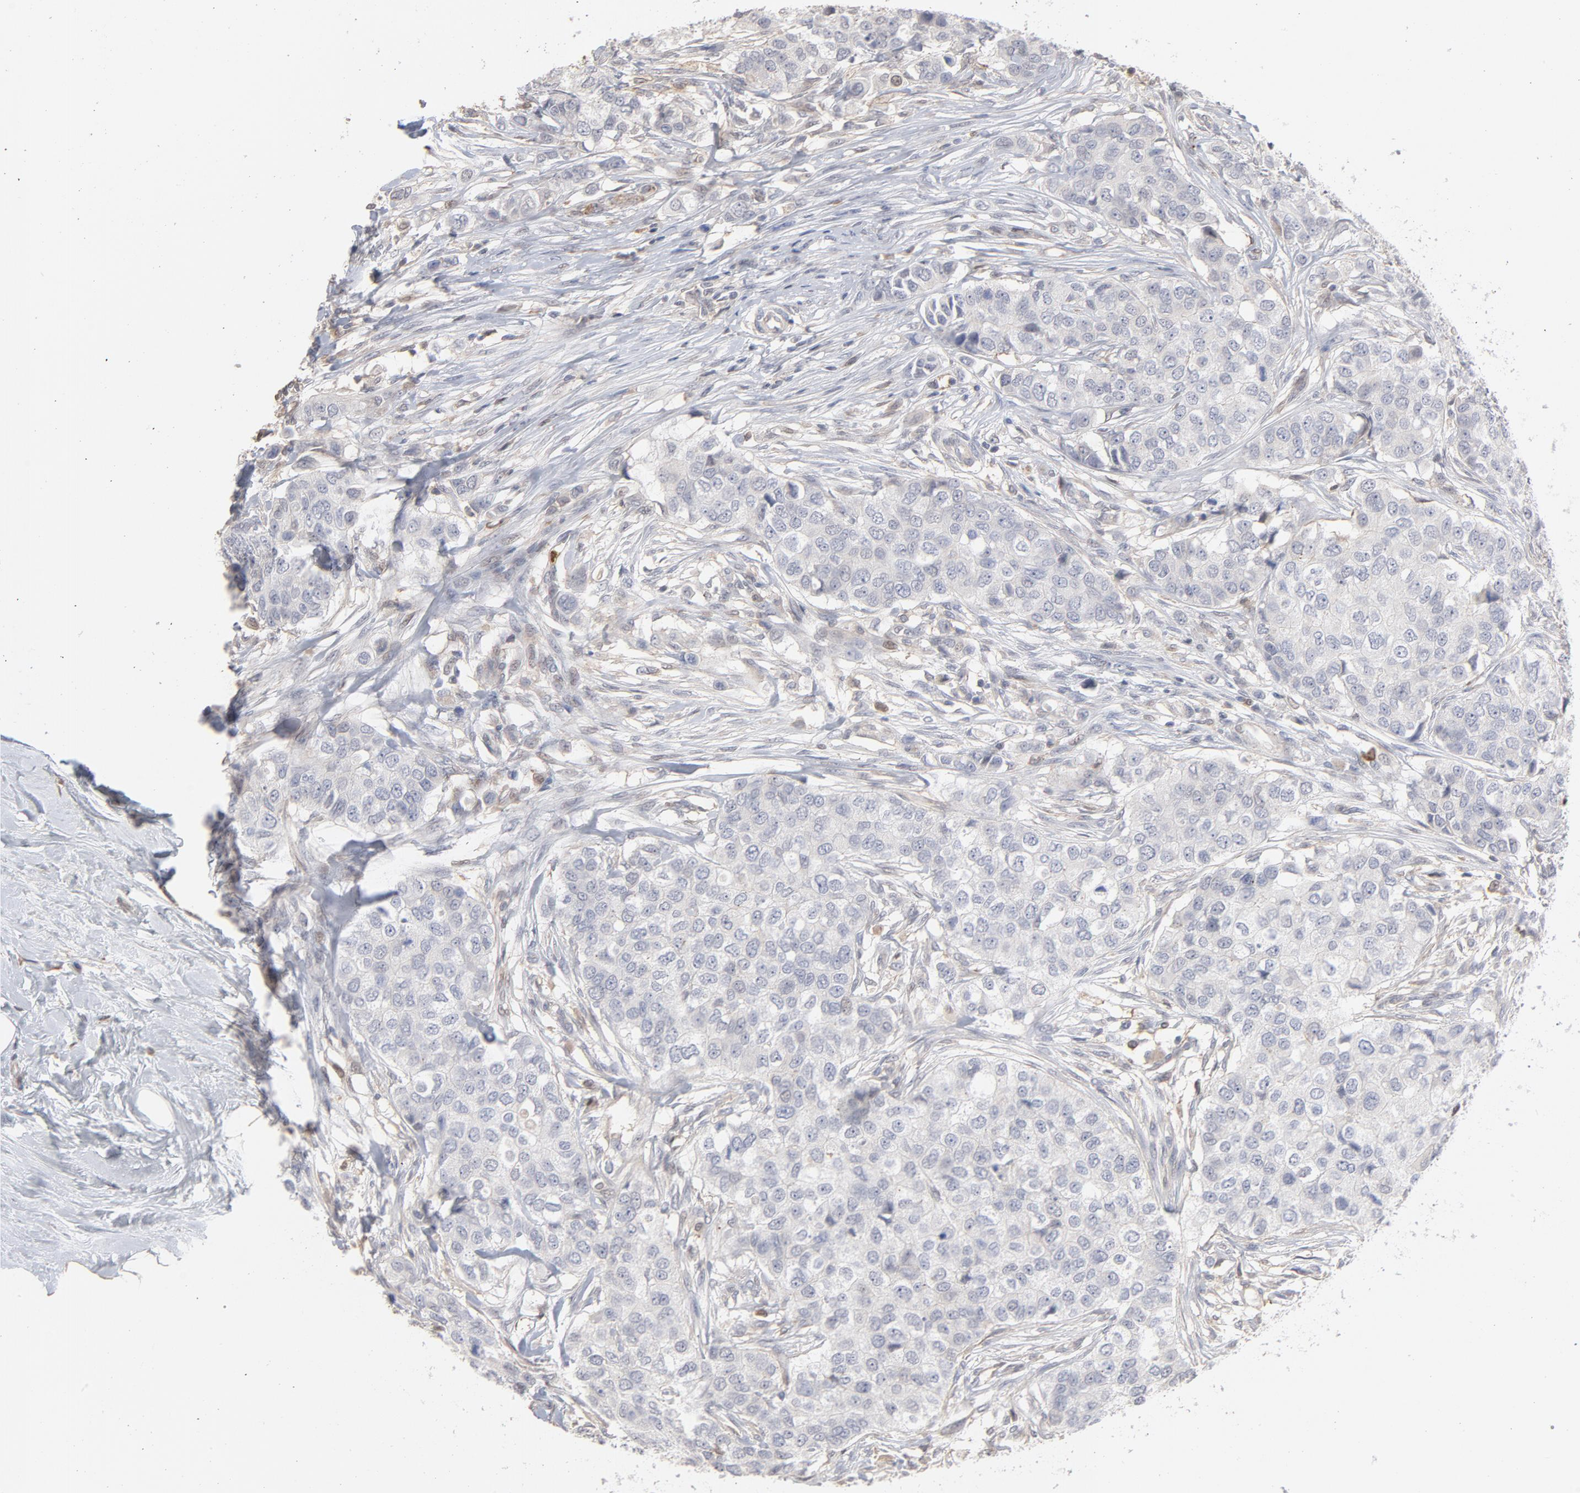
{"staining": {"intensity": "negative", "quantity": "none", "location": "none"}, "tissue": "breast cancer", "cell_type": "Tumor cells", "image_type": "cancer", "snomed": [{"axis": "morphology", "description": "Normal tissue, NOS"}, {"axis": "morphology", "description": "Duct carcinoma"}, {"axis": "topography", "description": "Breast"}], "caption": "An immunohistochemistry (IHC) micrograph of intraductal carcinoma (breast) is shown. There is no staining in tumor cells of intraductal carcinoma (breast).", "gene": "PNMA1", "patient": {"sex": "female", "age": 49}}